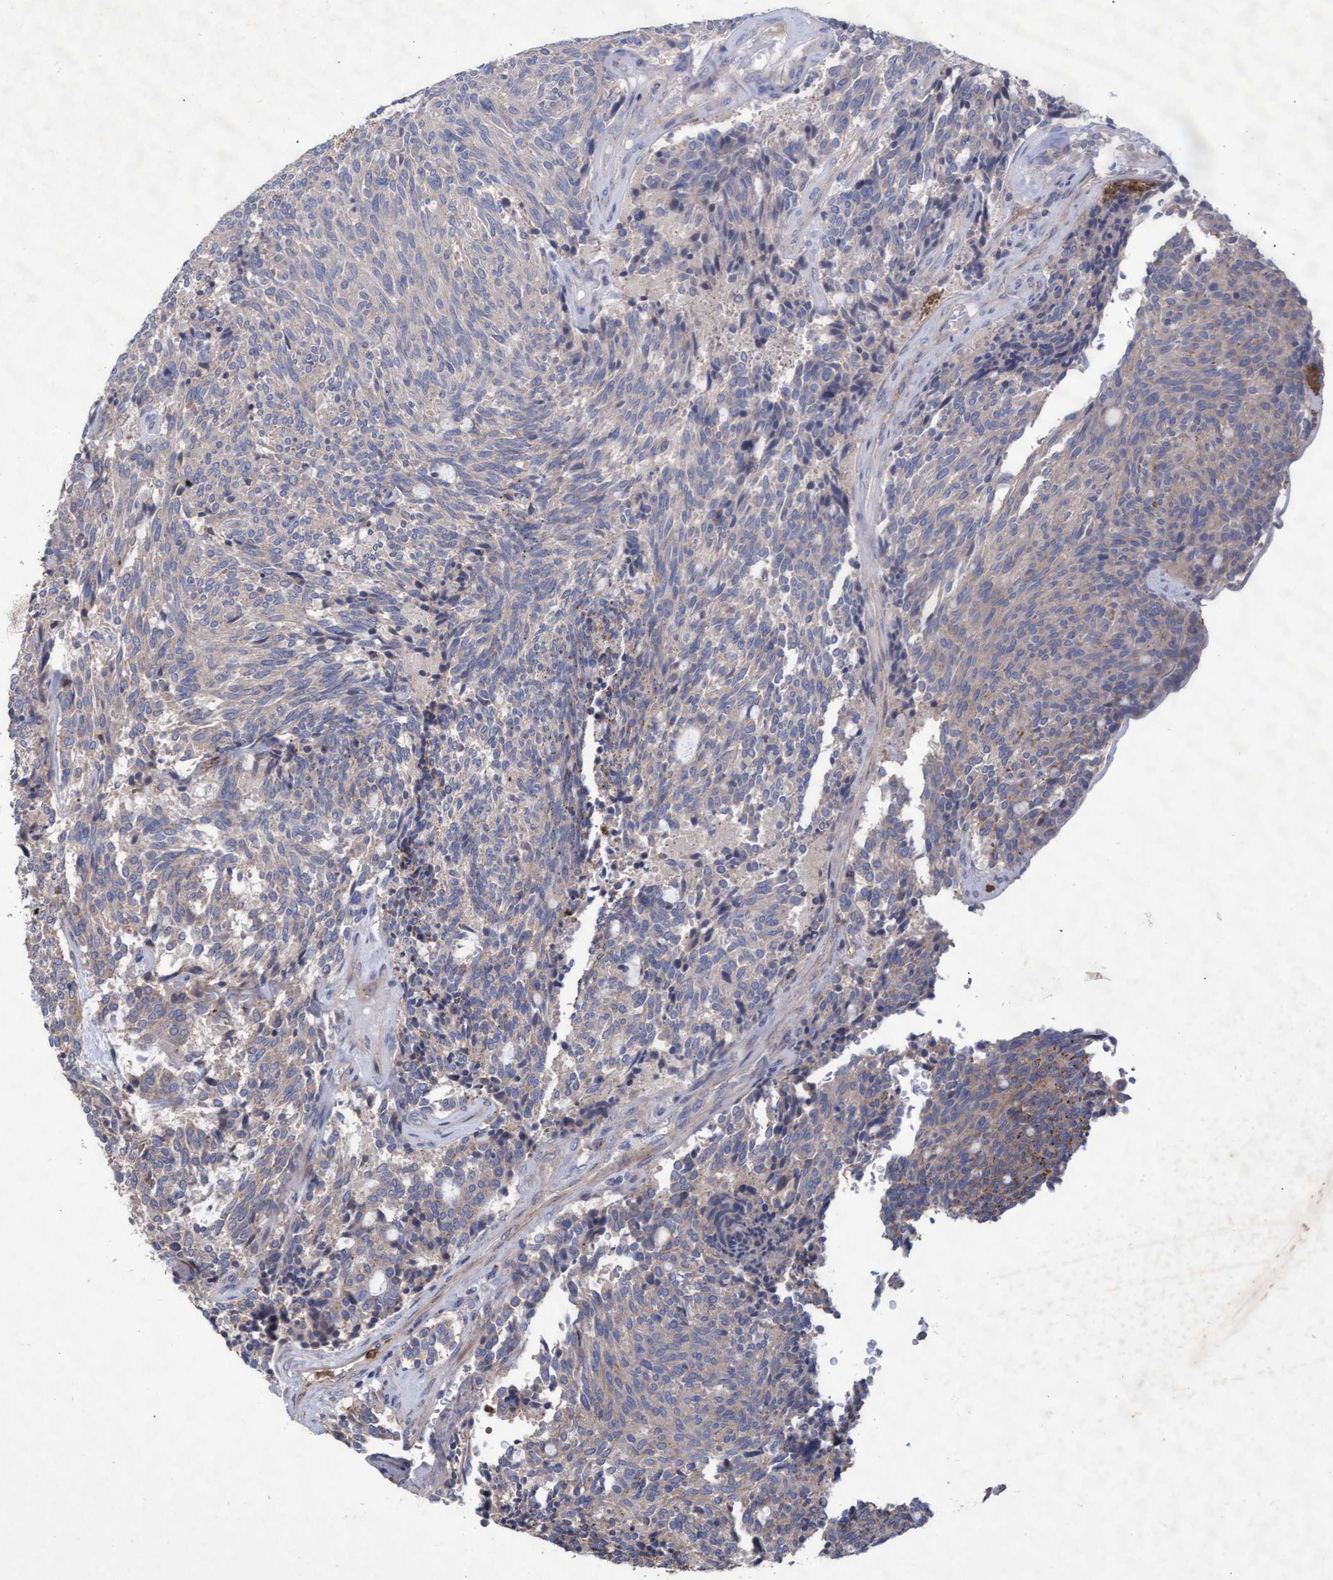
{"staining": {"intensity": "negative", "quantity": "none", "location": "none"}, "tissue": "carcinoid", "cell_type": "Tumor cells", "image_type": "cancer", "snomed": [{"axis": "morphology", "description": "Carcinoid, malignant, NOS"}, {"axis": "topography", "description": "Pancreas"}], "caption": "An IHC micrograph of carcinoid (malignant) is shown. There is no staining in tumor cells of carcinoid (malignant).", "gene": "ABCF2", "patient": {"sex": "female", "age": 54}}